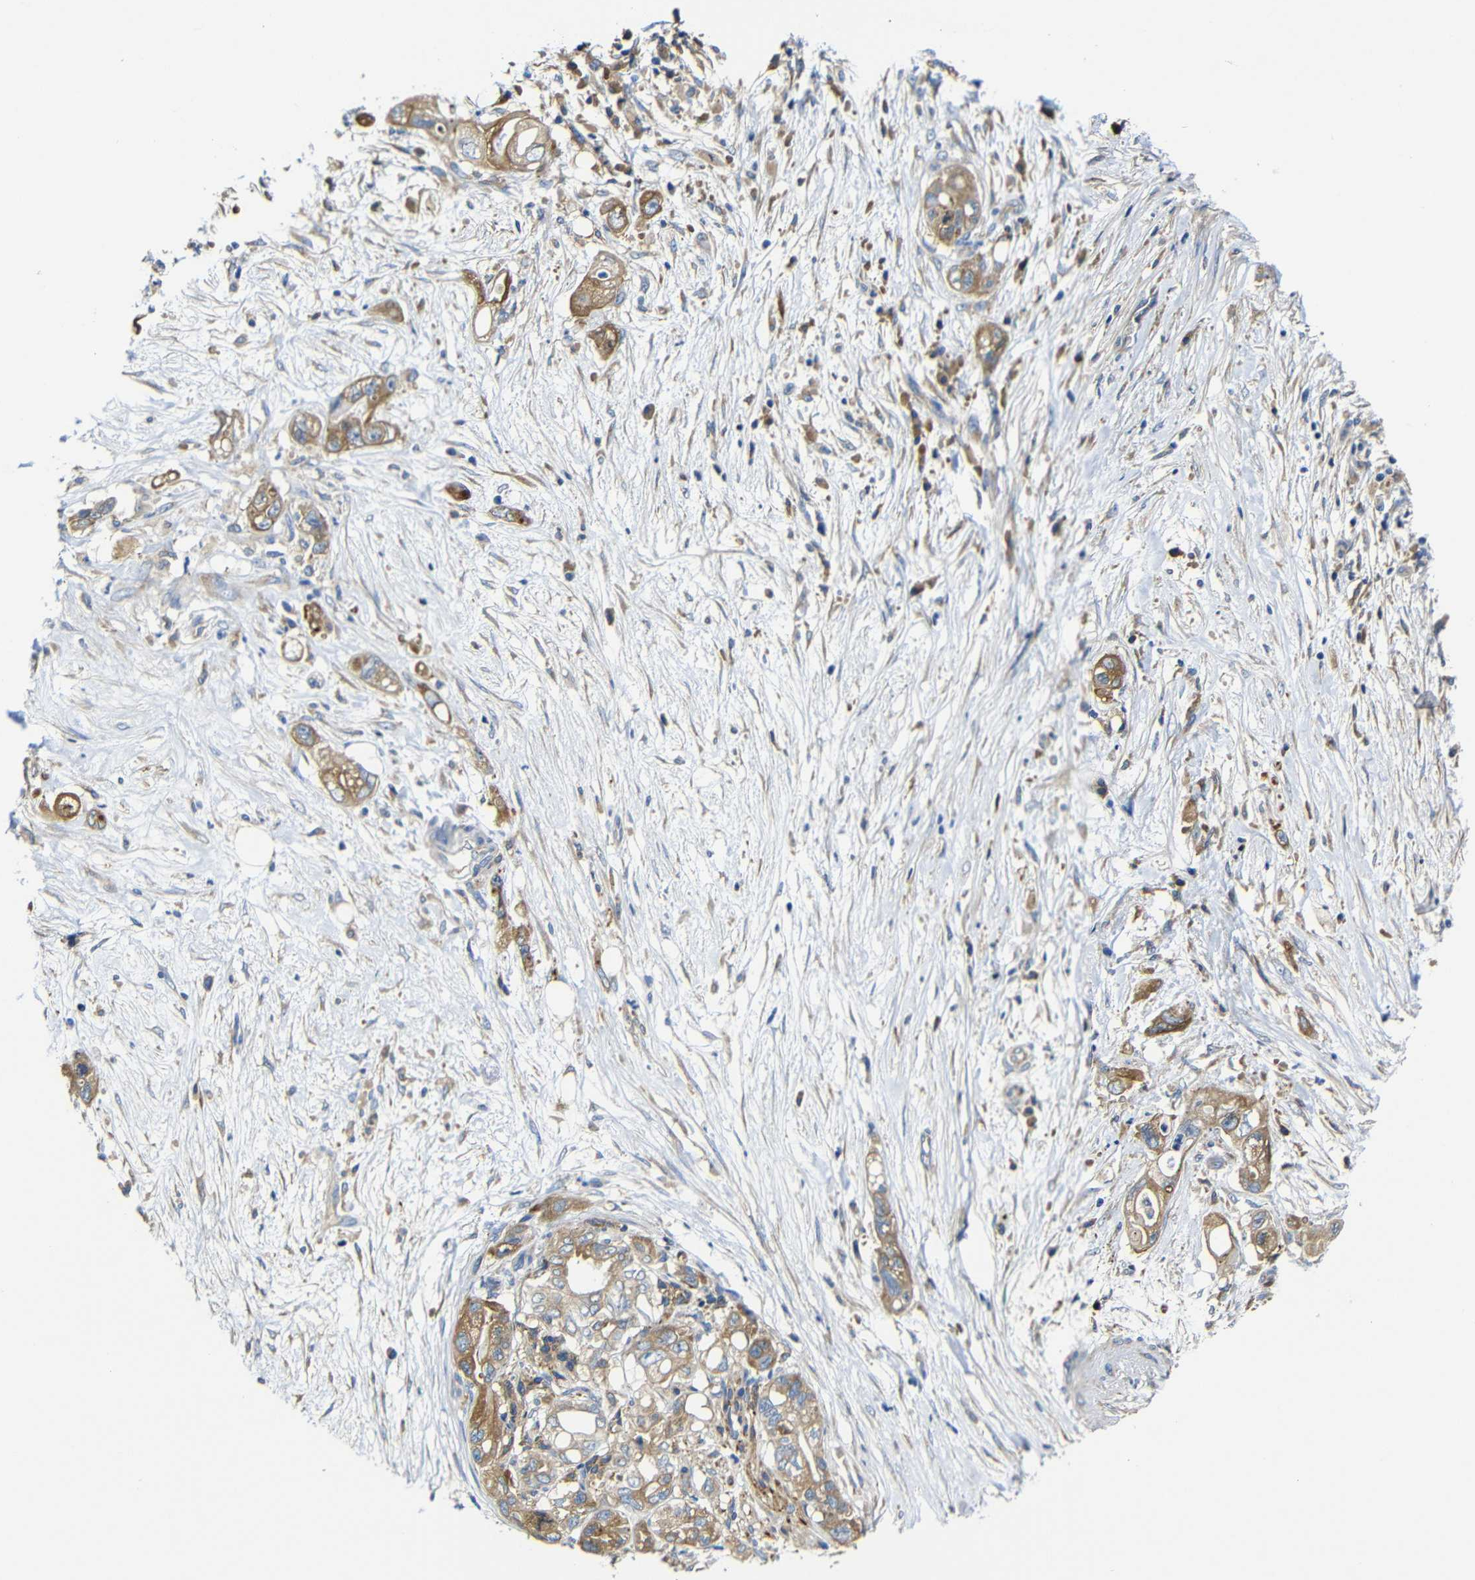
{"staining": {"intensity": "weak", "quantity": ">75%", "location": "cytoplasmic/membranous"}, "tissue": "pancreatic cancer", "cell_type": "Tumor cells", "image_type": "cancer", "snomed": [{"axis": "morphology", "description": "Normal tissue, NOS"}, {"axis": "topography", "description": "Pancreas"}], "caption": "A brown stain shows weak cytoplasmic/membranous expression of a protein in pancreatic cancer tumor cells.", "gene": "CLCC1", "patient": {"sex": "male", "age": 42}}